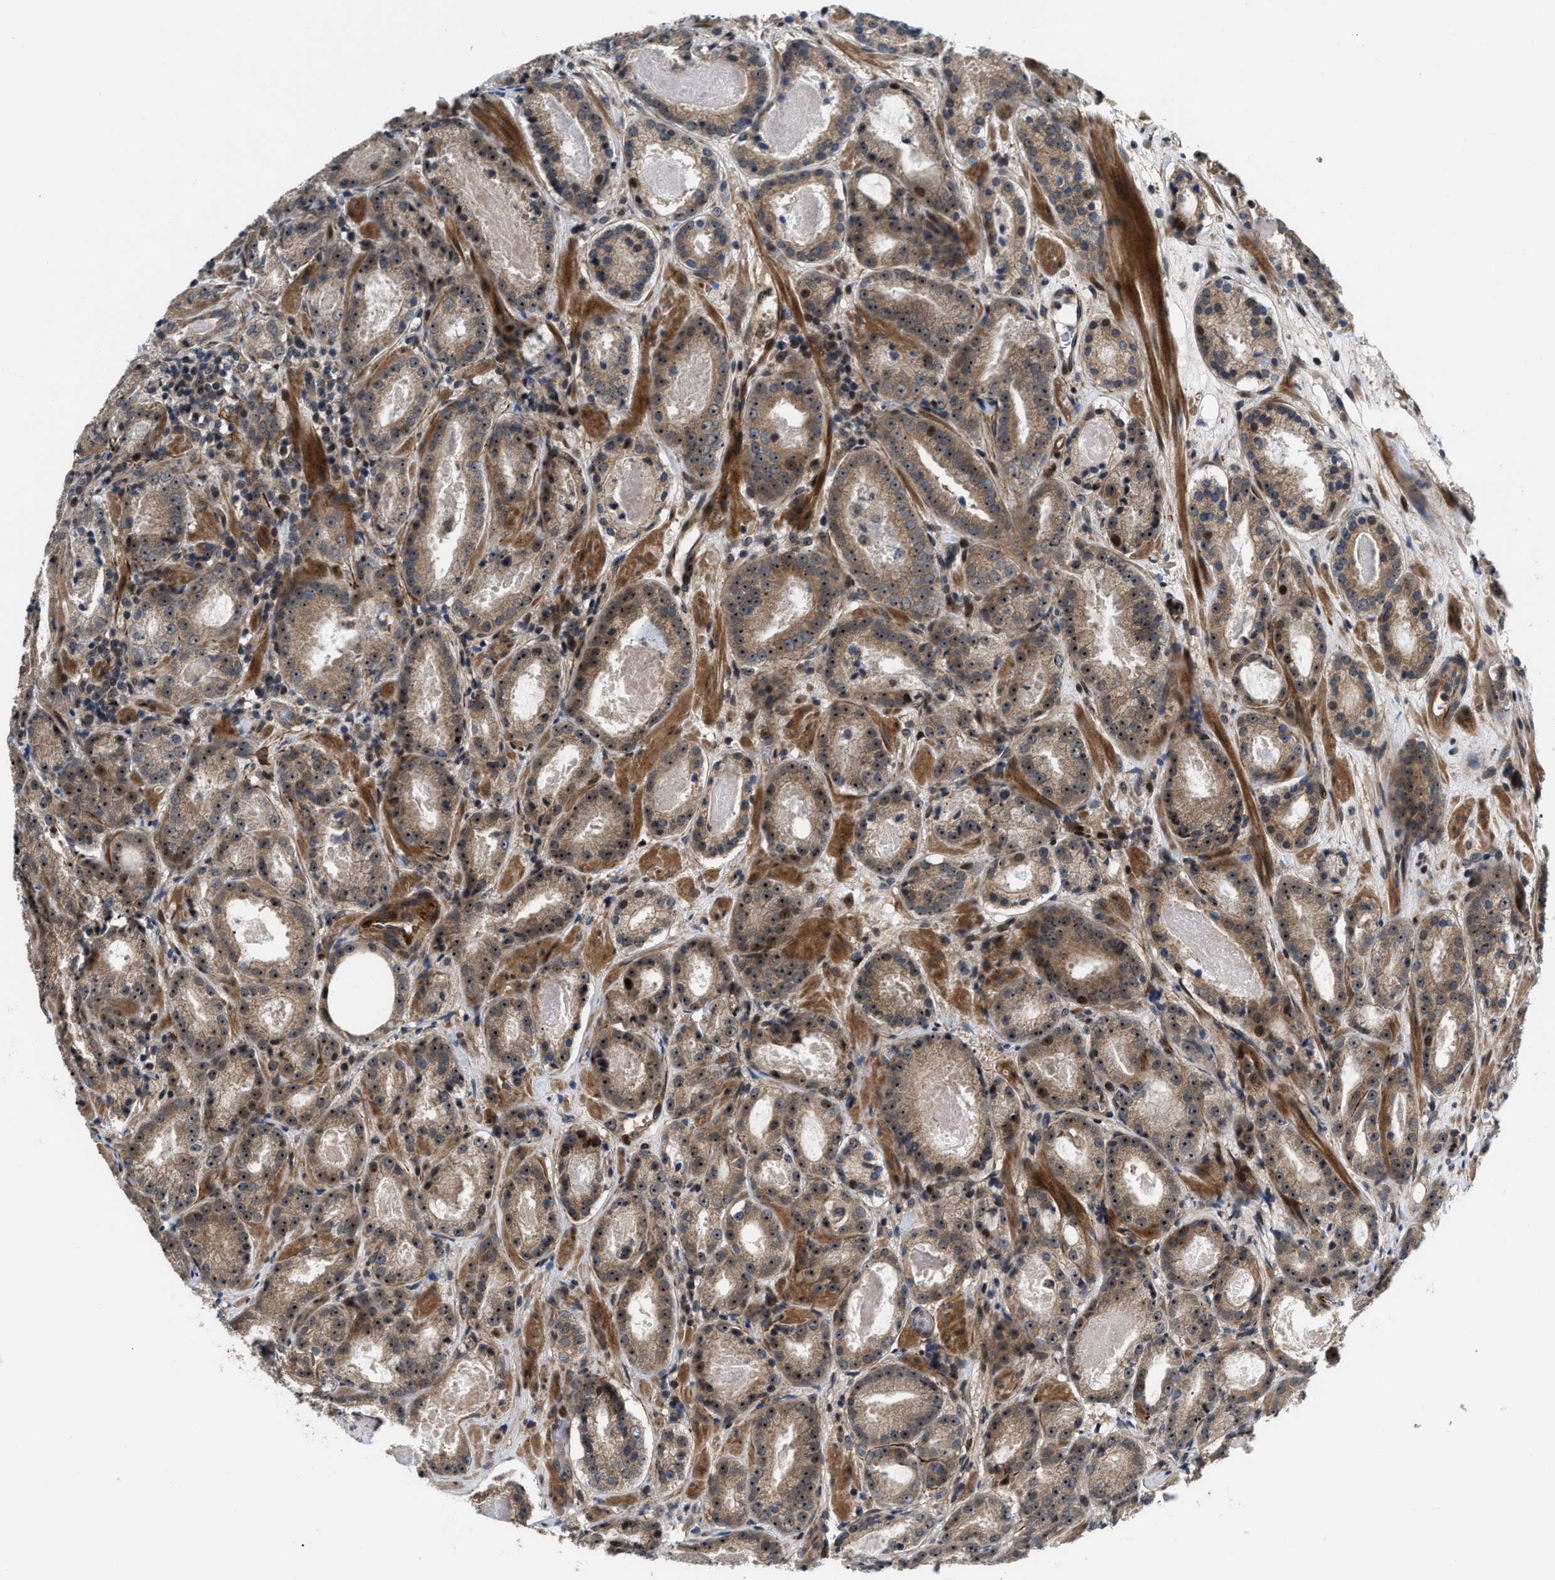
{"staining": {"intensity": "moderate", "quantity": ">75%", "location": "cytoplasmic/membranous,nuclear"}, "tissue": "prostate cancer", "cell_type": "Tumor cells", "image_type": "cancer", "snomed": [{"axis": "morphology", "description": "Adenocarcinoma, Low grade"}, {"axis": "topography", "description": "Prostate"}], "caption": "Prostate low-grade adenocarcinoma was stained to show a protein in brown. There is medium levels of moderate cytoplasmic/membranous and nuclear expression in about >75% of tumor cells.", "gene": "ALDH3A2", "patient": {"sex": "male", "age": 69}}